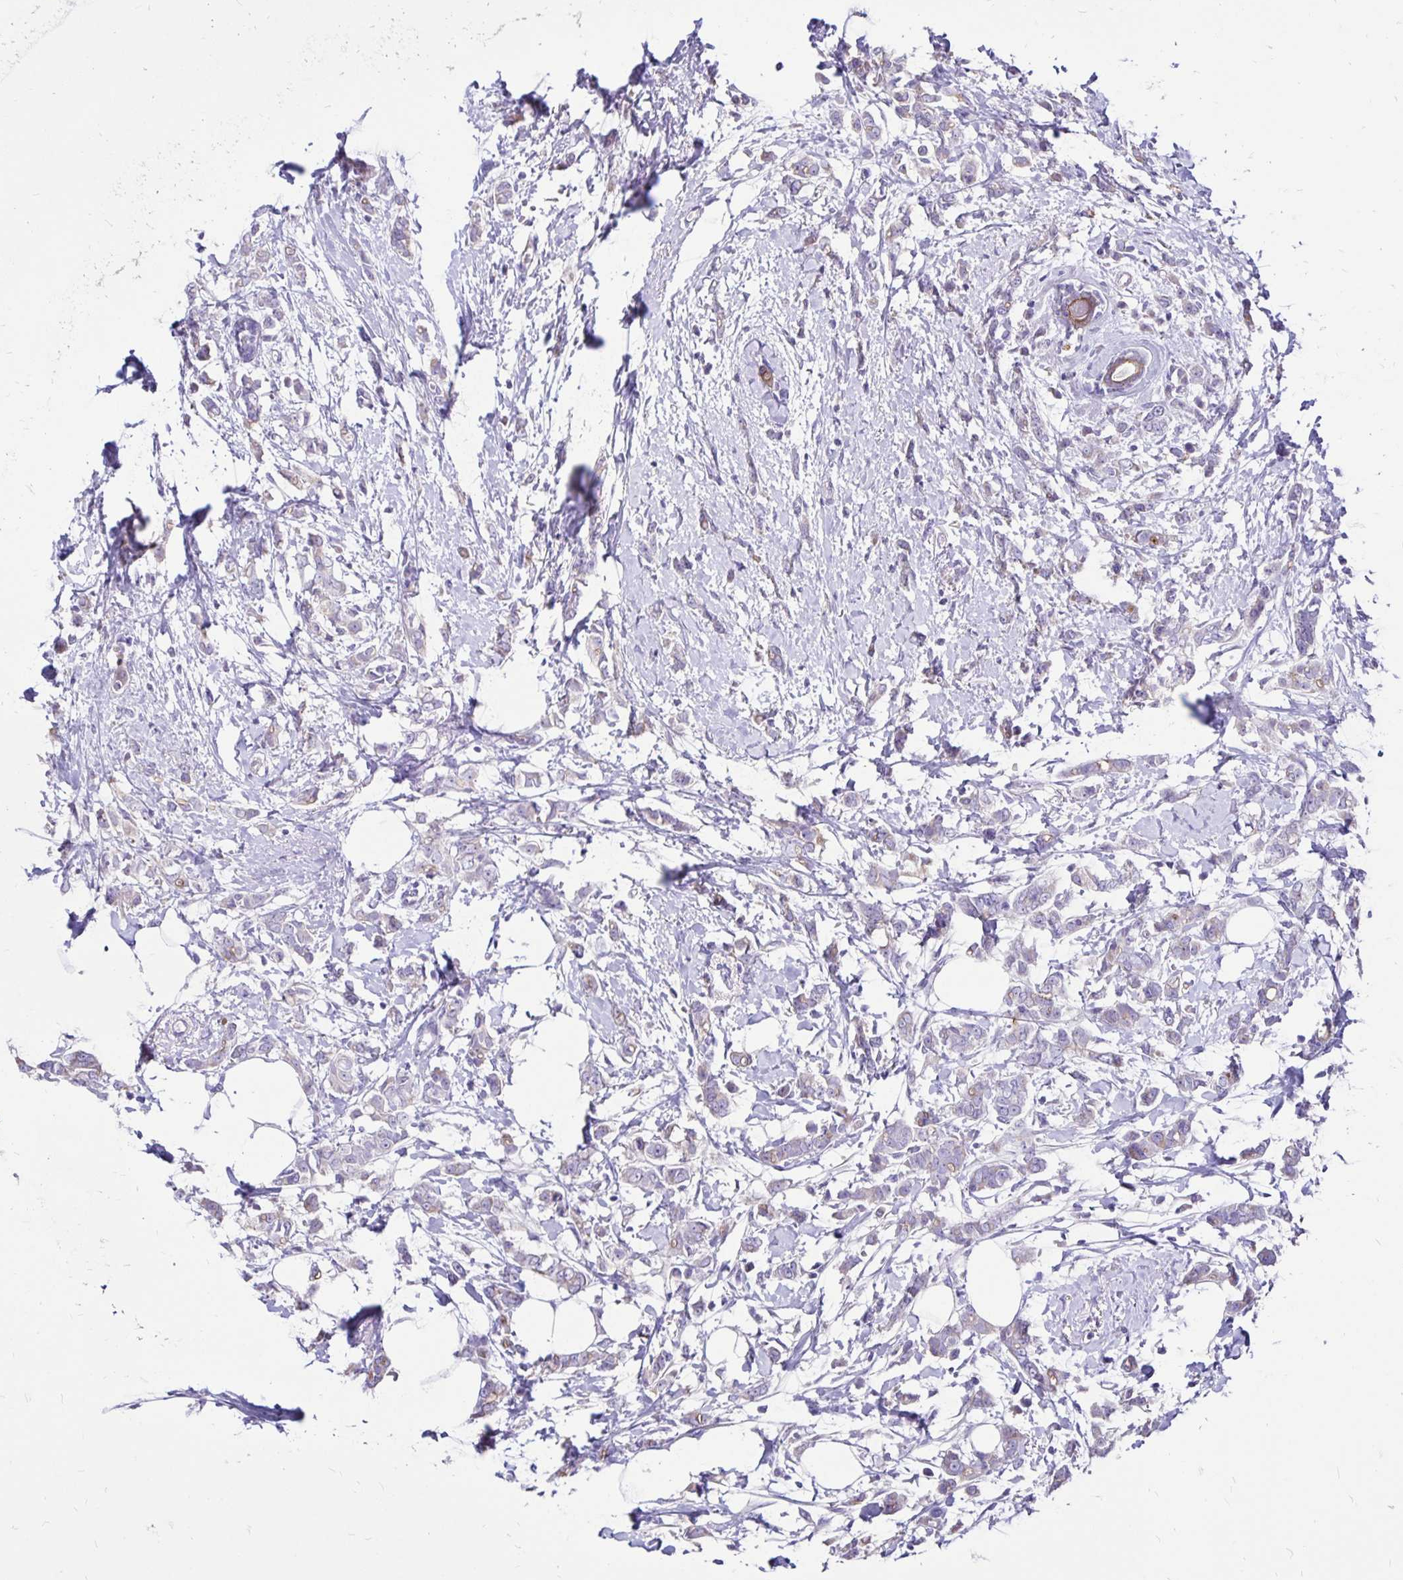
{"staining": {"intensity": "negative", "quantity": "none", "location": "none"}, "tissue": "breast cancer", "cell_type": "Tumor cells", "image_type": "cancer", "snomed": [{"axis": "morphology", "description": "Duct carcinoma"}, {"axis": "topography", "description": "Breast"}], "caption": "DAB (3,3'-diaminobenzidine) immunohistochemical staining of breast cancer (intraductal carcinoma) reveals no significant expression in tumor cells.", "gene": "EVPL", "patient": {"sex": "female", "age": 40}}